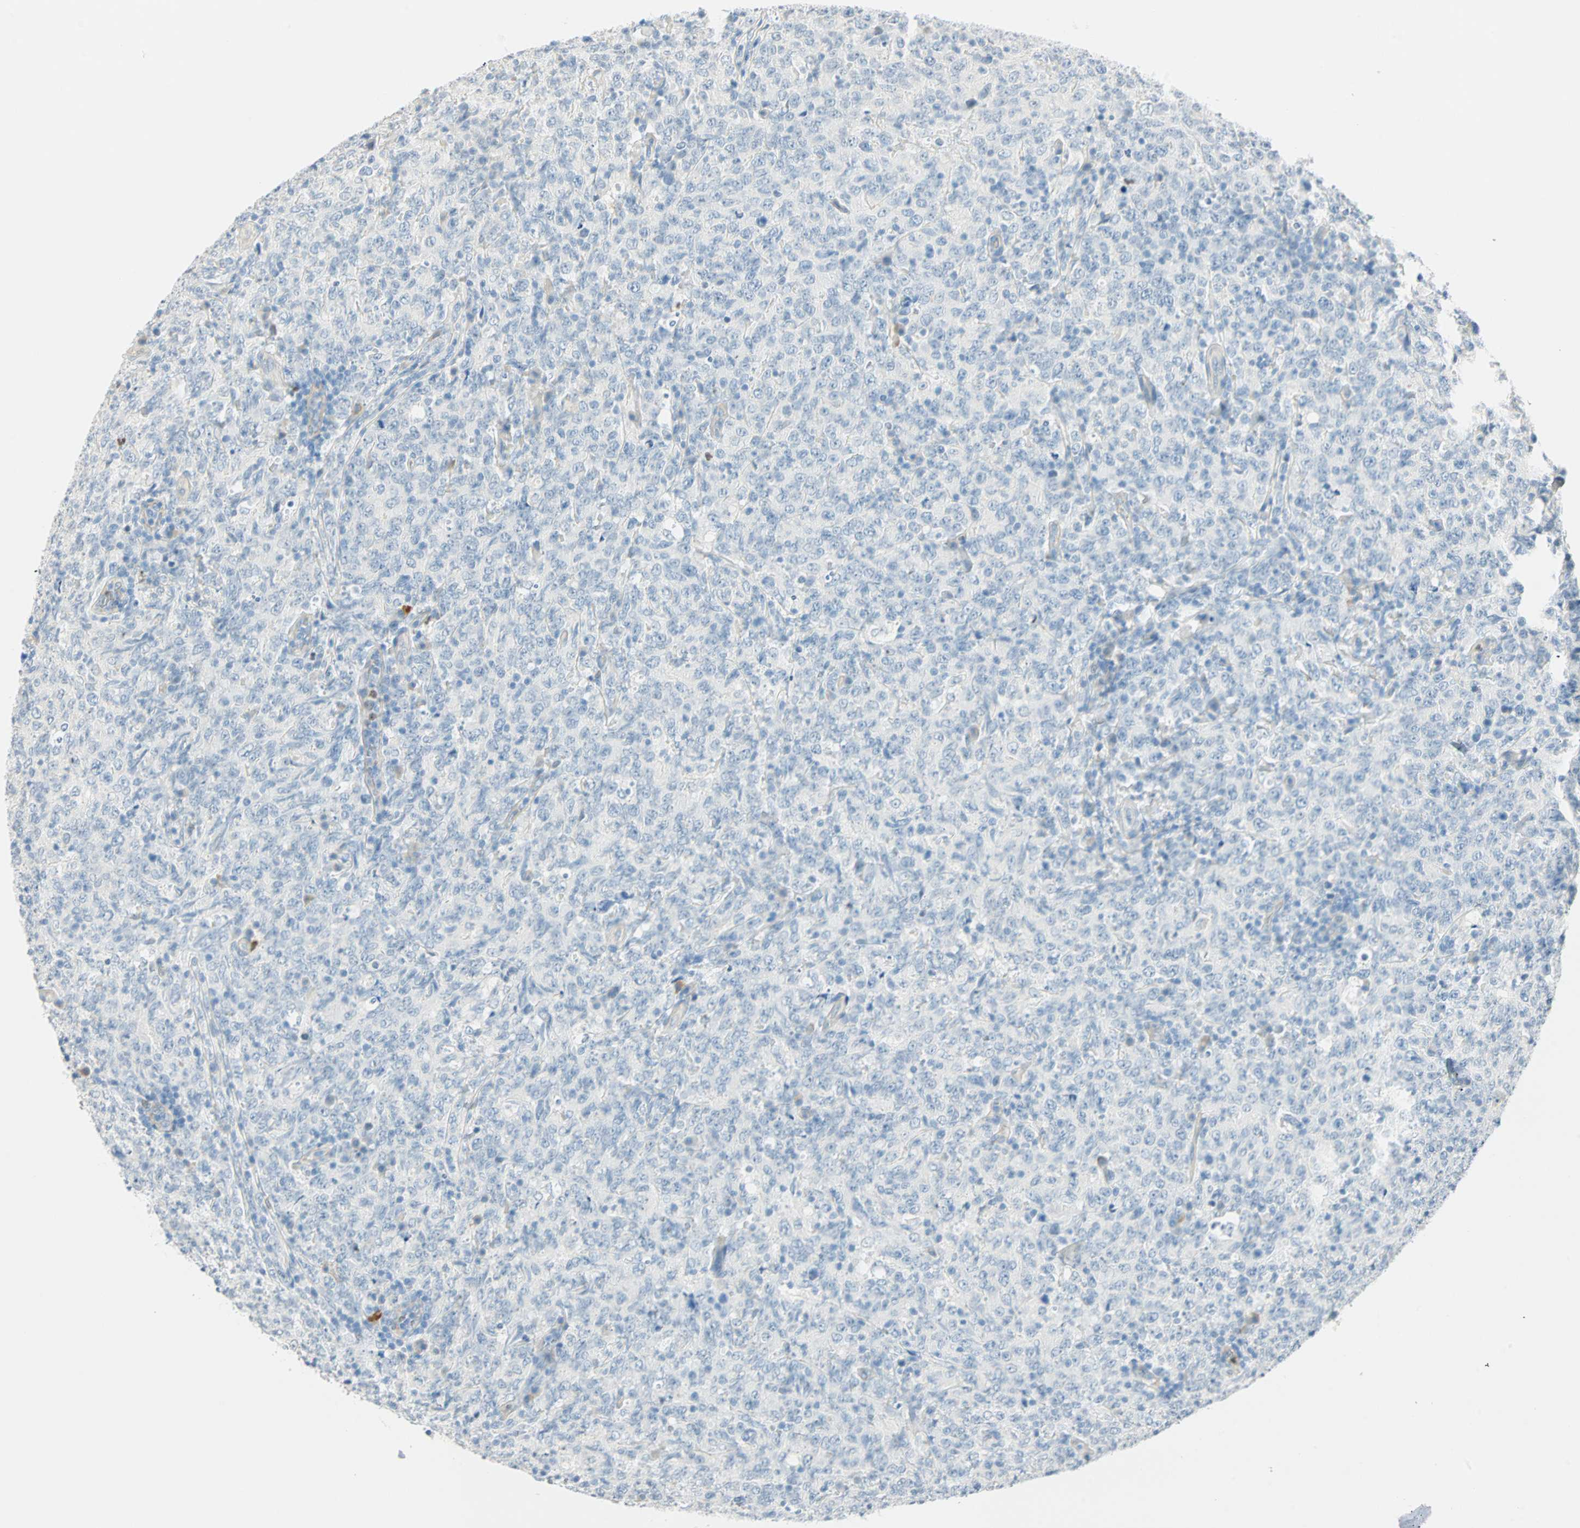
{"staining": {"intensity": "negative", "quantity": "none", "location": "none"}, "tissue": "lymphoma", "cell_type": "Tumor cells", "image_type": "cancer", "snomed": [{"axis": "morphology", "description": "Malignant lymphoma, non-Hodgkin's type, High grade"}, {"axis": "topography", "description": "Tonsil"}], "caption": "An immunohistochemistry image of lymphoma is shown. There is no staining in tumor cells of lymphoma.", "gene": "MLLT10", "patient": {"sex": "female", "age": 36}}